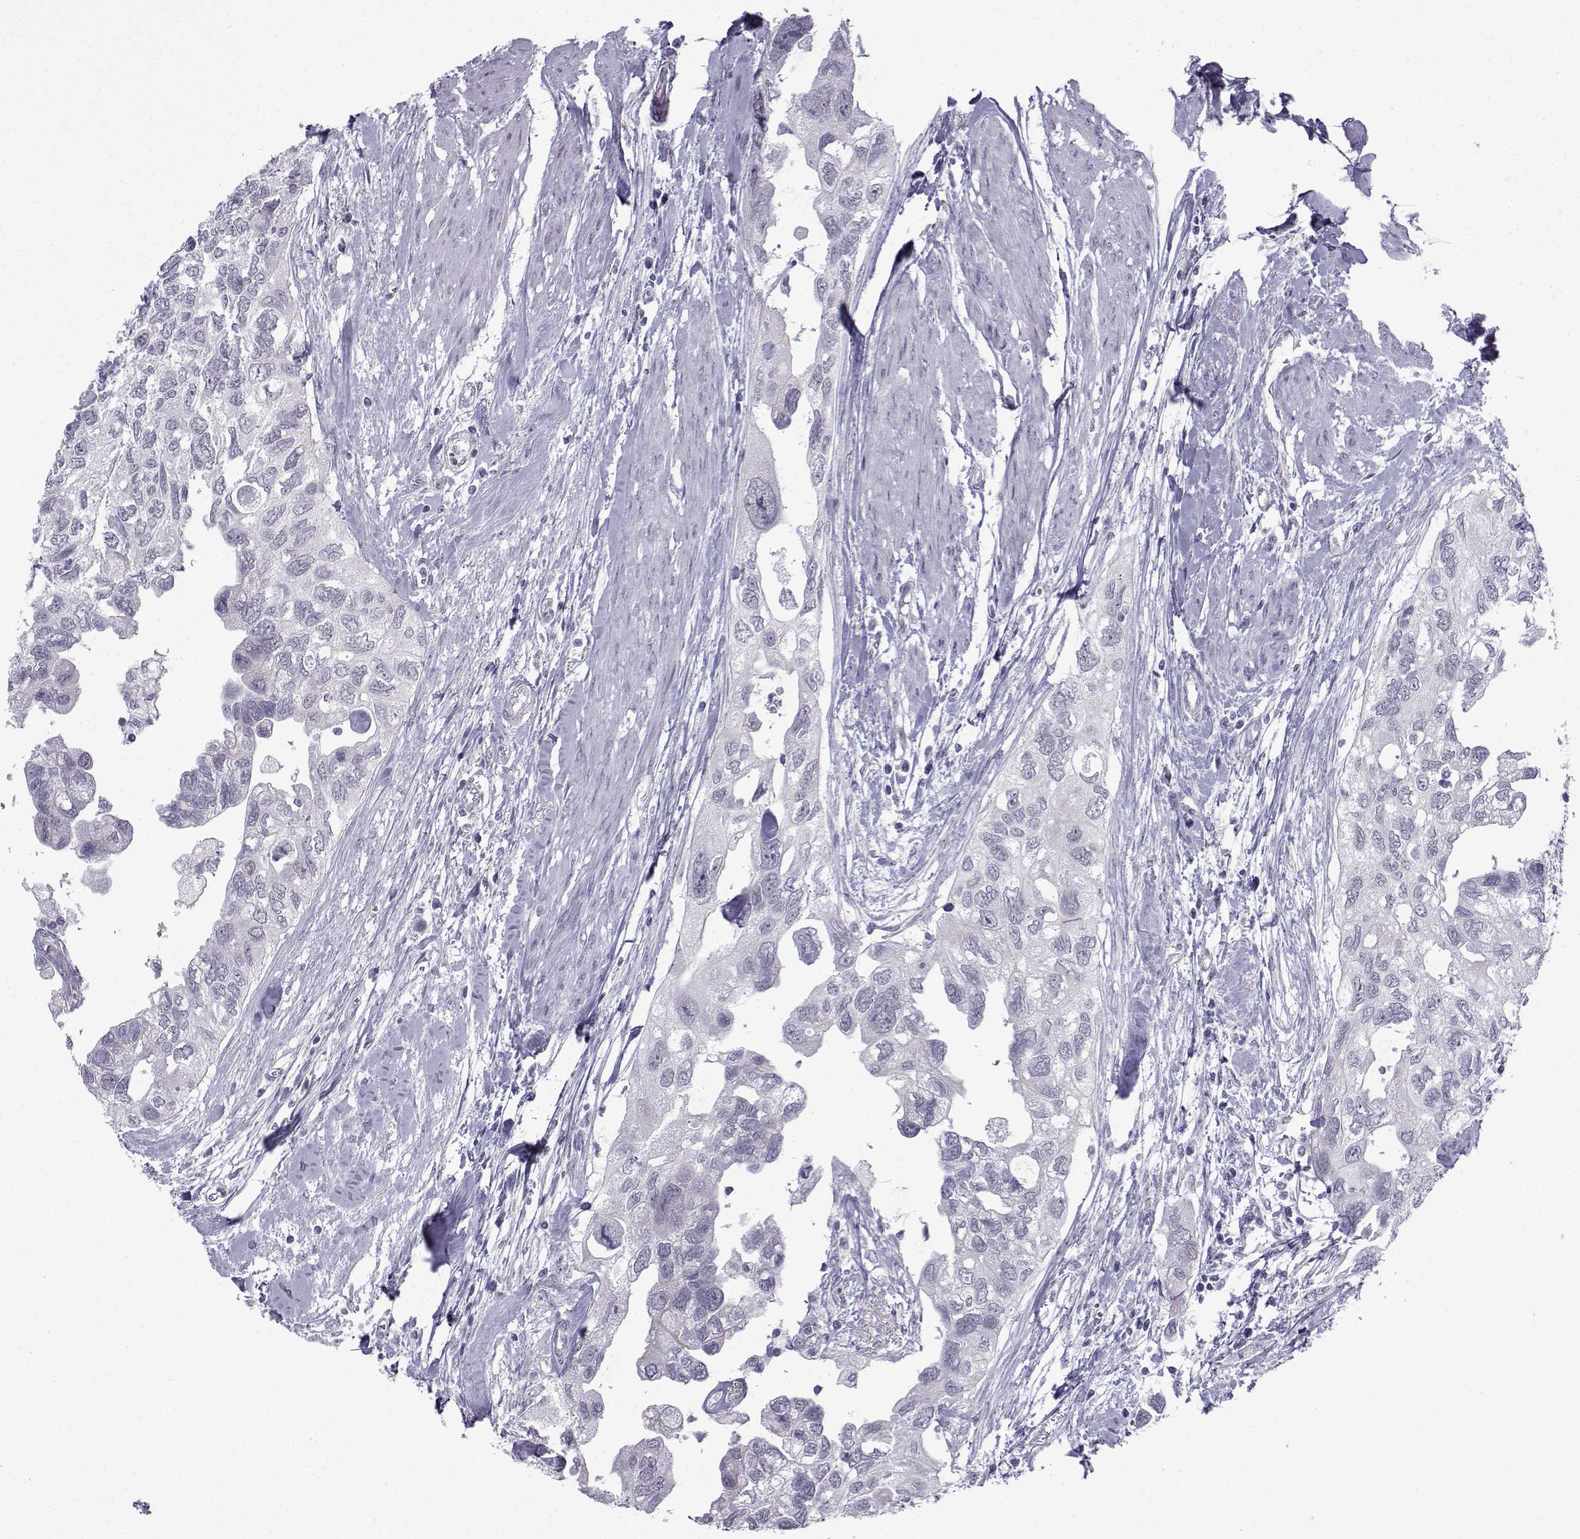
{"staining": {"intensity": "negative", "quantity": "none", "location": "none"}, "tissue": "urothelial cancer", "cell_type": "Tumor cells", "image_type": "cancer", "snomed": [{"axis": "morphology", "description": "Urothelial carcinoma, High grade"}, {"axis": "topography", "description": "Urinary bladder"}], "caption": "IHC image of urothelial carcinoma (high-grade) stained for a protein (brown), which exhibits no expression in tumor cells.", "gene": "CFAP53", "patient": {"sex": "male", "age": 59}}